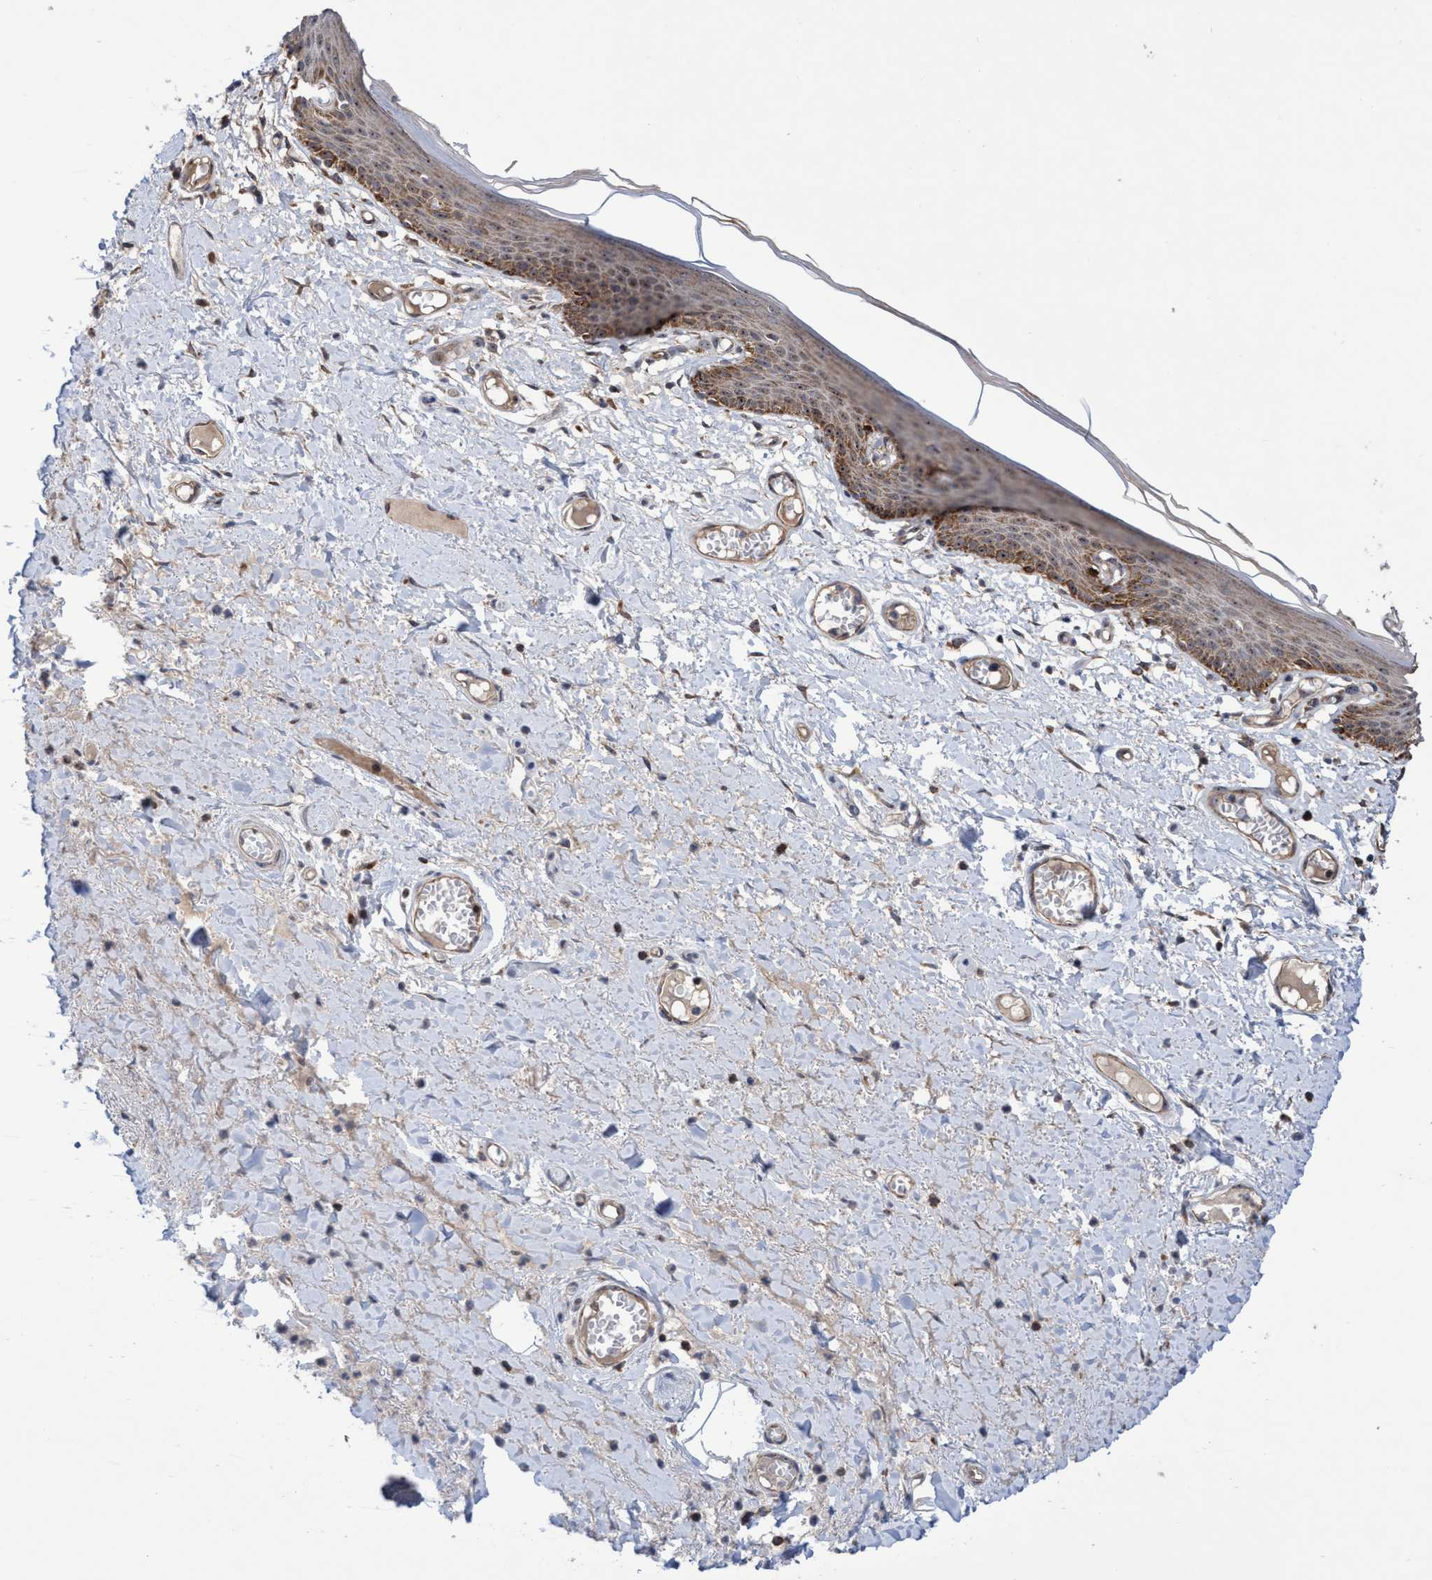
{"staining": {"intensity": "strong", "quantity": ">75%", "location": "cytoplasmic/membranous,nuclear"}, "tissue": "skin", "cell_type": "Epidermal cells", "image_type": "normal", "snomed": [{"axis": "morphology", "description": "Normal tissue, NOS"}, {"axis": "topography", "description": "Vulva"}], "caption": "A brown stain labels strong cytoplasmic/membranous,nuclear positivity of a protein in epidermal cells of benign human skin.", "gene": "P2RY14", "patient": {"sex": "female", "age": 54}}